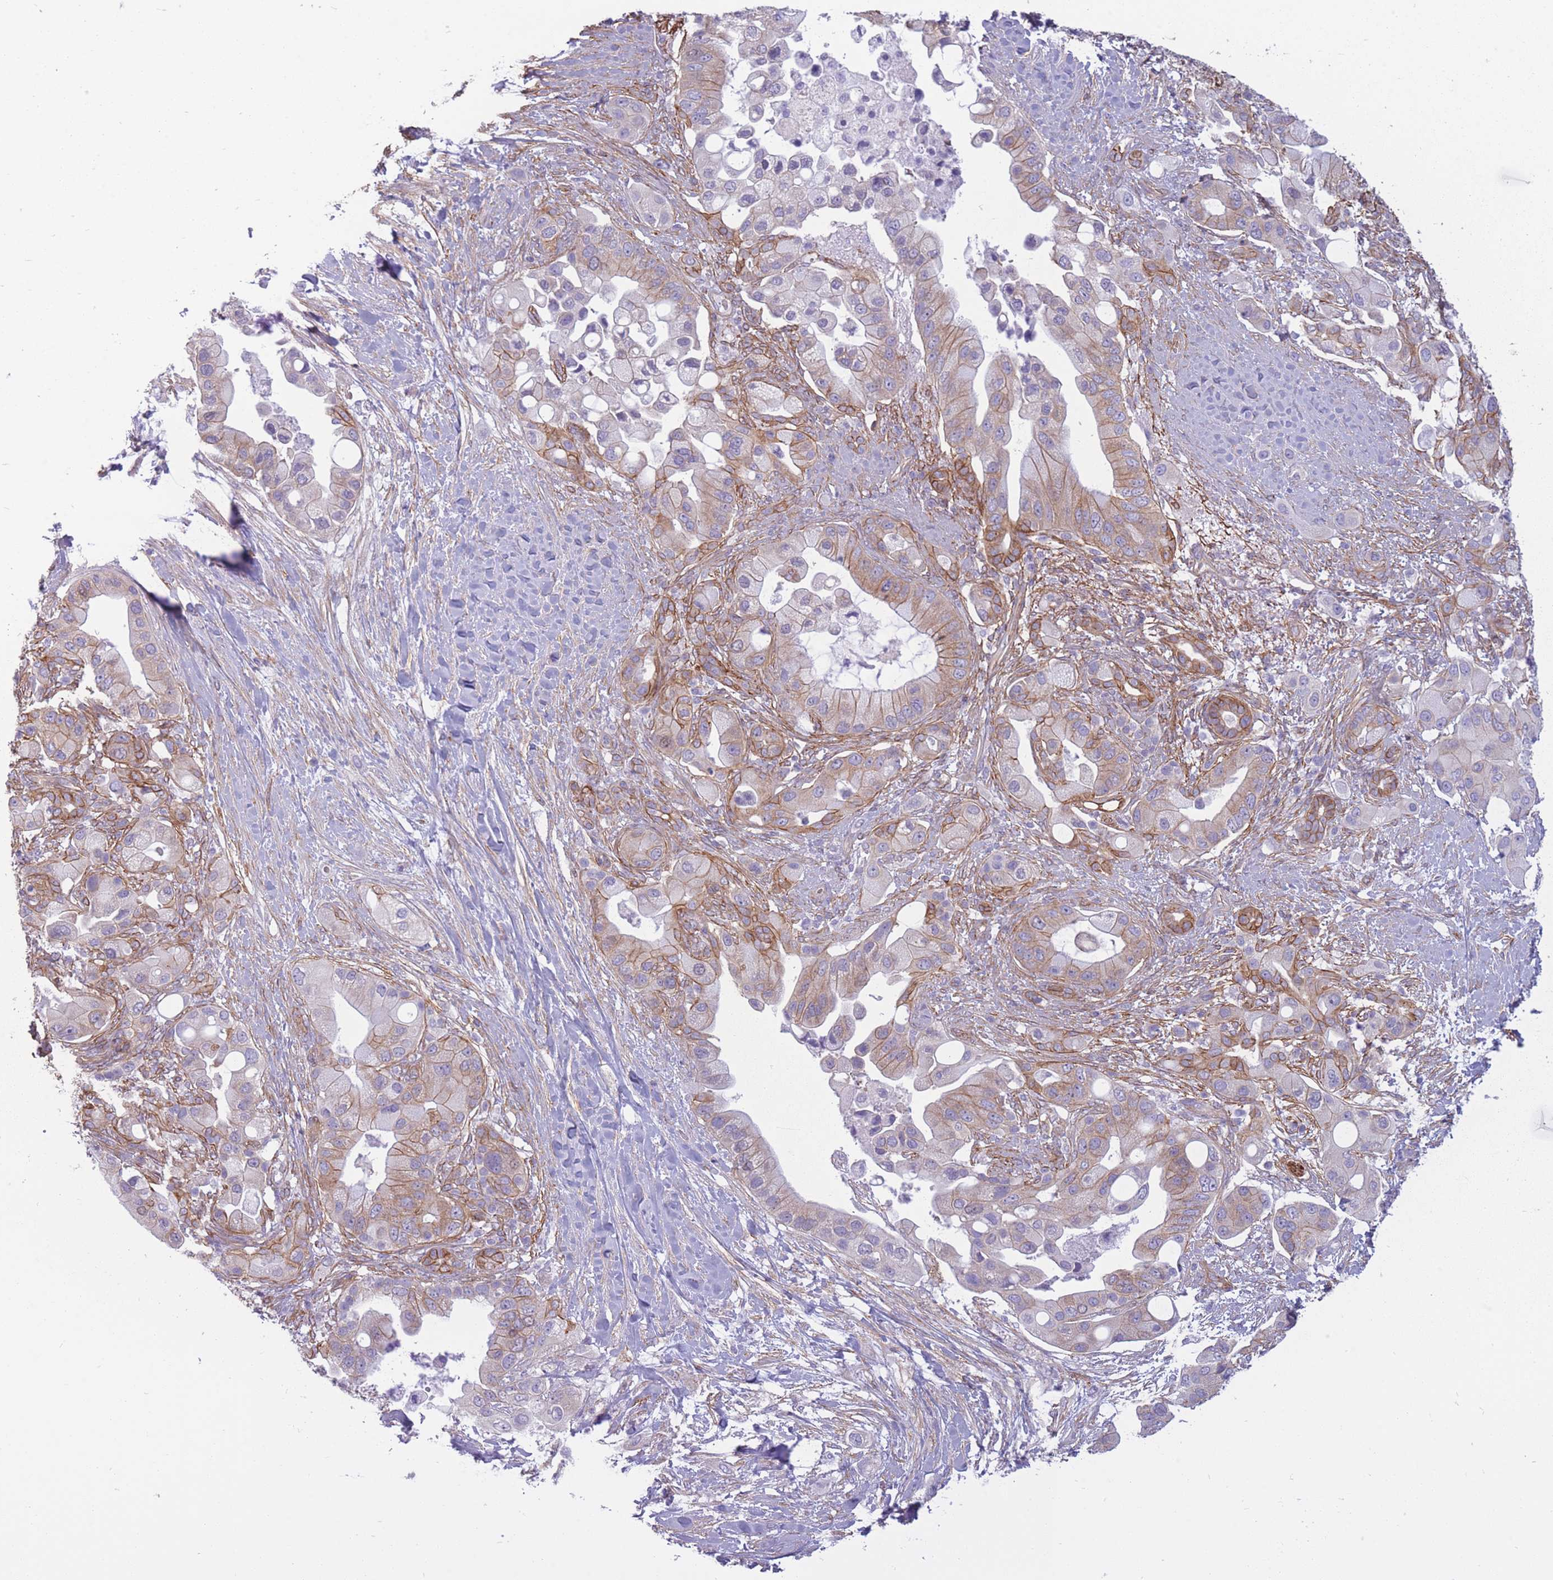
{"staining": {"intensity": "moderate", "quantity": "25%-75%", "location": "cytoplasmic/membranous"}, "tissue": "pancreatic cancer", "cell_type": "Tumor cells", "image_type": "cancer", "snomed": [{"axis": "morphology", "description": "Adenocarcinoma, NOS"}, {"axis": "topography", "description": "Pancreas"}], "caption": "Protein expression analysis of human adenocarcinoma (pancreatic) reveals moderate cytoplasmic/membranous positivity in approximately 25%-75% of tumor cells. (brown staining indicates protein expression, while blue staining denotes nuclei).", "gene": "ADD1", "patient": {"sex": "male", "age": 57}}